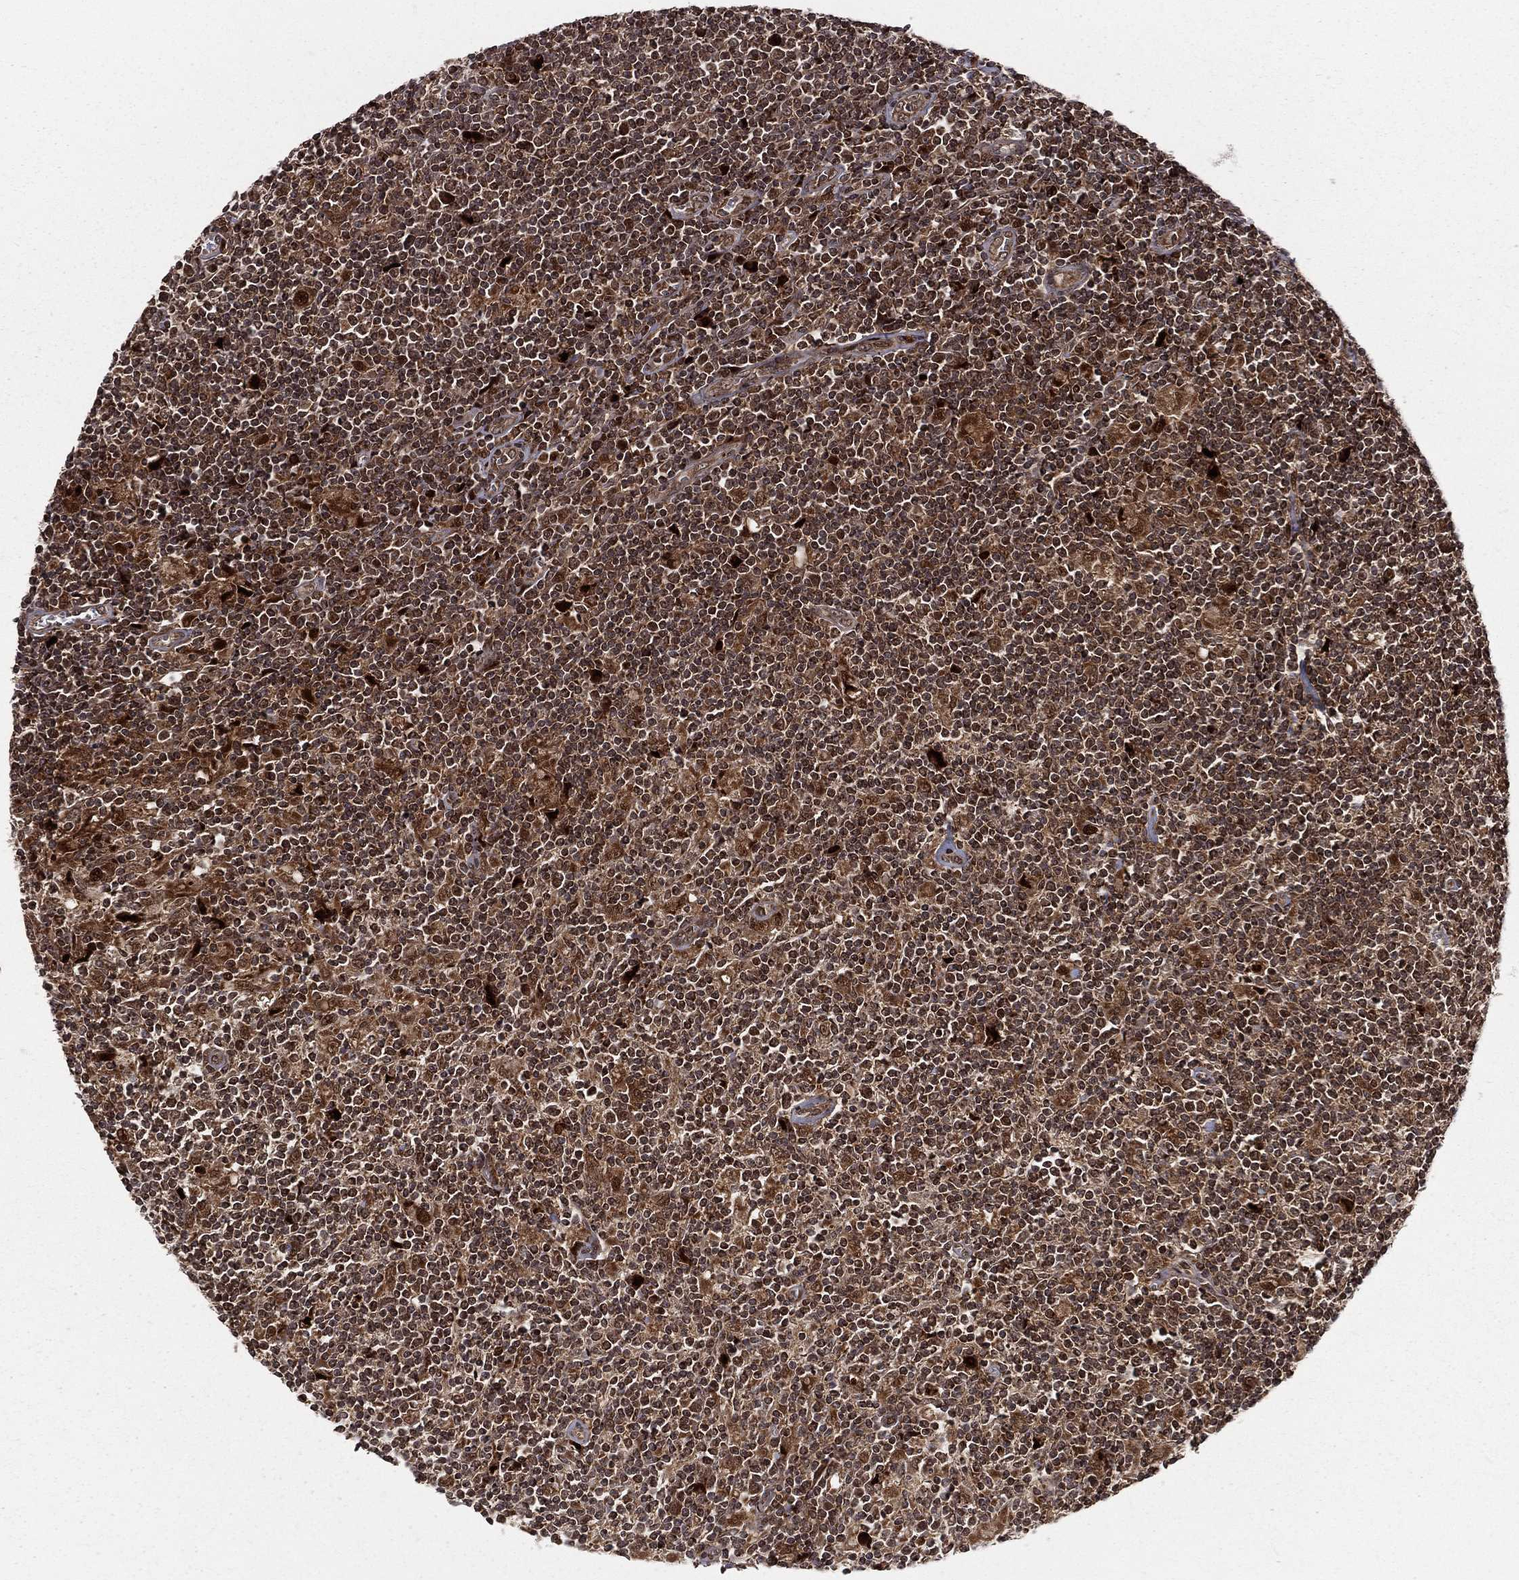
{"staining": {"intensity": "strong", "quantity": "25%-75%", "location": "cytoplasmic/membranous,nuclear"}, "tissue": "lymphoma", "cell_type": "Tumor cells", "image_type": "cancer", "snomed": [{"axis": "morphology", "description": "Hodgkin's disease, NOS"}, {"axis": "topography", "description": "Lymph node"}], "caption": "Immunohistochemical staining of Hodgkin's disease exhibits high levels of strong cytoplasmic/membranous and nuclear protein positivity in about 25%-75% of tumor cells. The staining was performed using DAB (3,3'-diaminobenzidine) to visualize the protein expression in brown, while the nuclei were stained in blue with hematoxylin (Magnification: 20x).", "gene": "MDM2", "patient": {"sex": "male", "age": 40}}